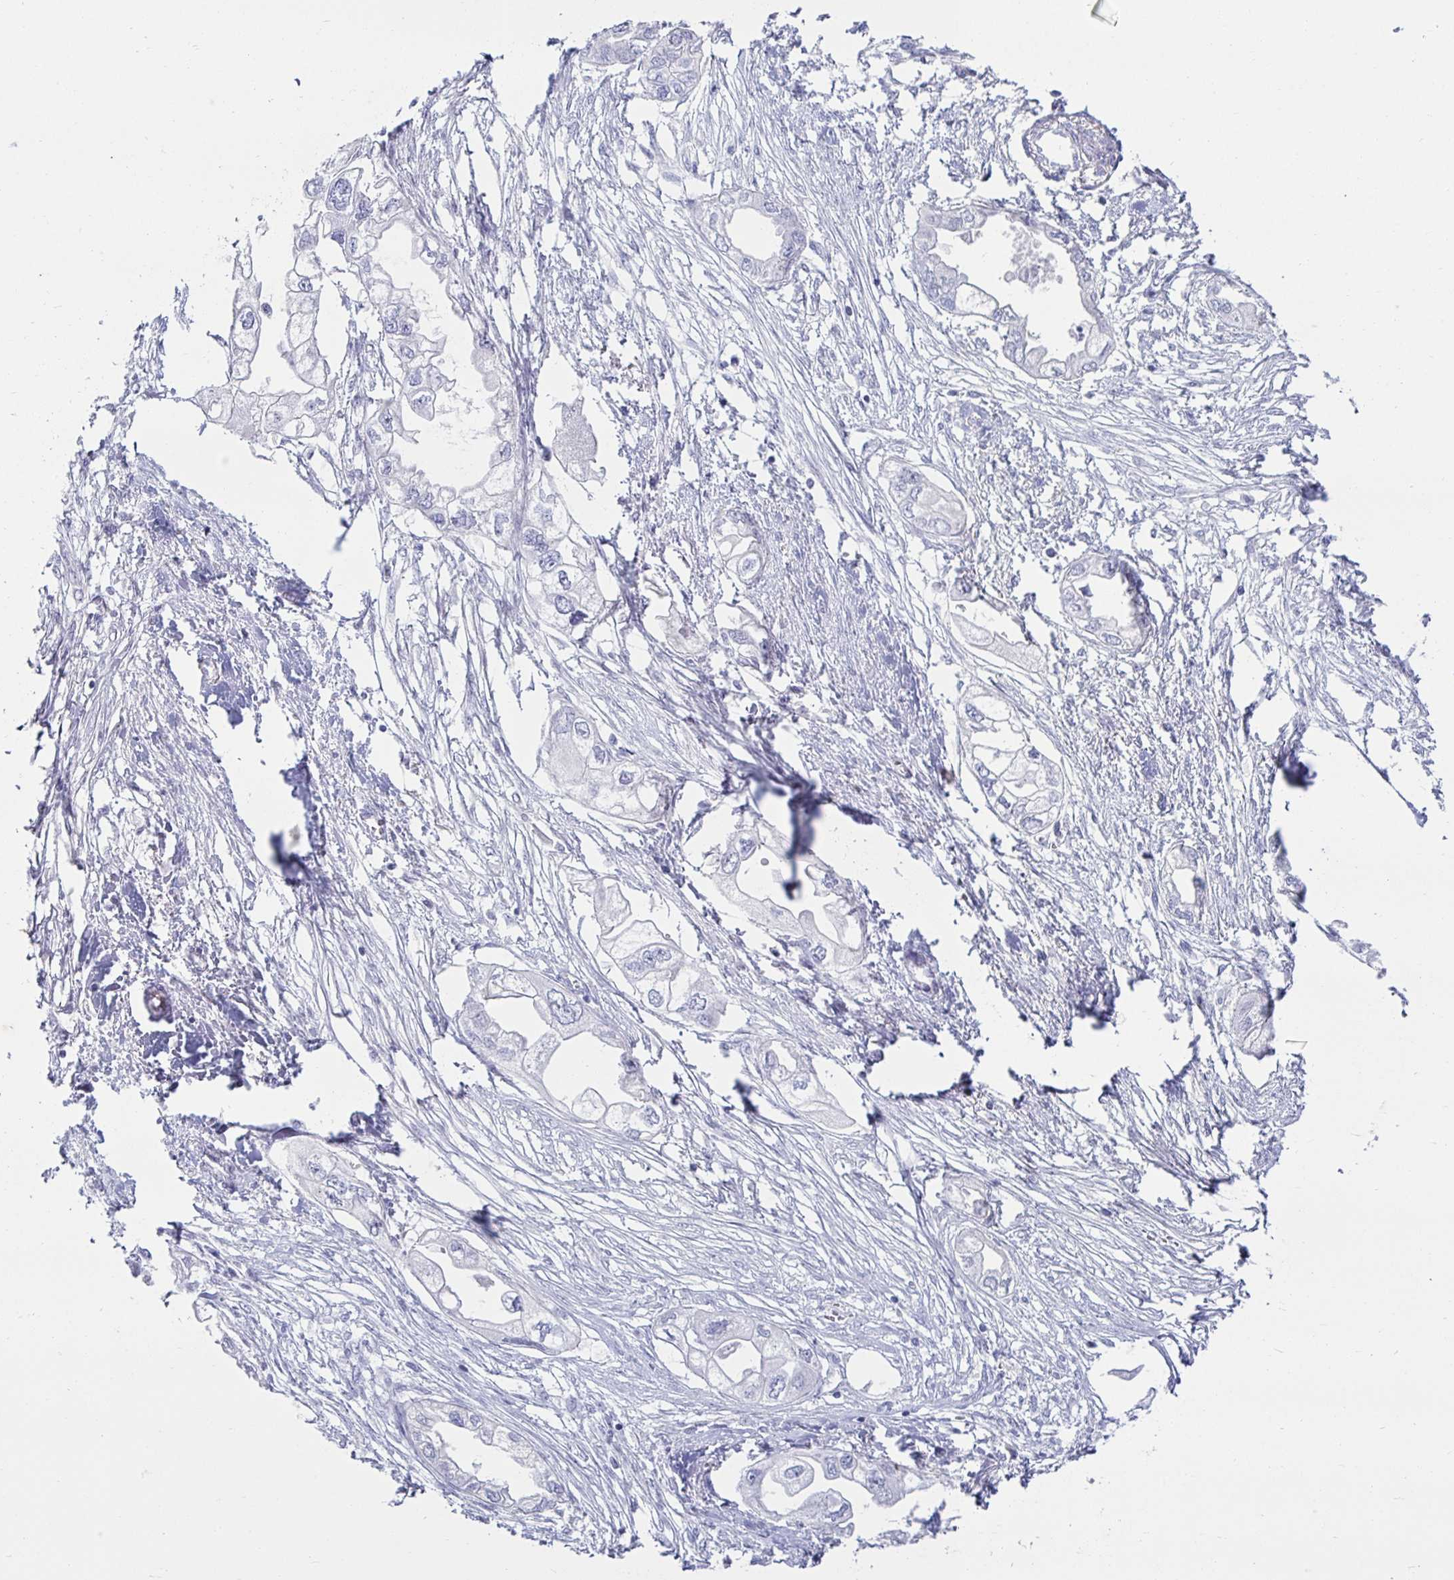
{"staining": {"intensity": "negative", "quantity": "none", "location": "none"}, "tissue": "endometrial cancer", "cell_type": "Tumor cells", "image_type": "cancer", "snomed": [{"axis": "morphology", "description": "Adenocarcinoma, NOS"}, {"axis": "morphology", "description": "Adenocarcinoma, metastatic, NOS"}, {"axis": "topography", "description": "Adipose tissue"}, {"axis": "topography", "description": "Endometrium"}], "caption": "A micrograph of human endometrial metastatic adenocarcinoma is negative for staining in tumor cells.", "gene": "MON2", "patient": {"sex": "female", "age": 67}}